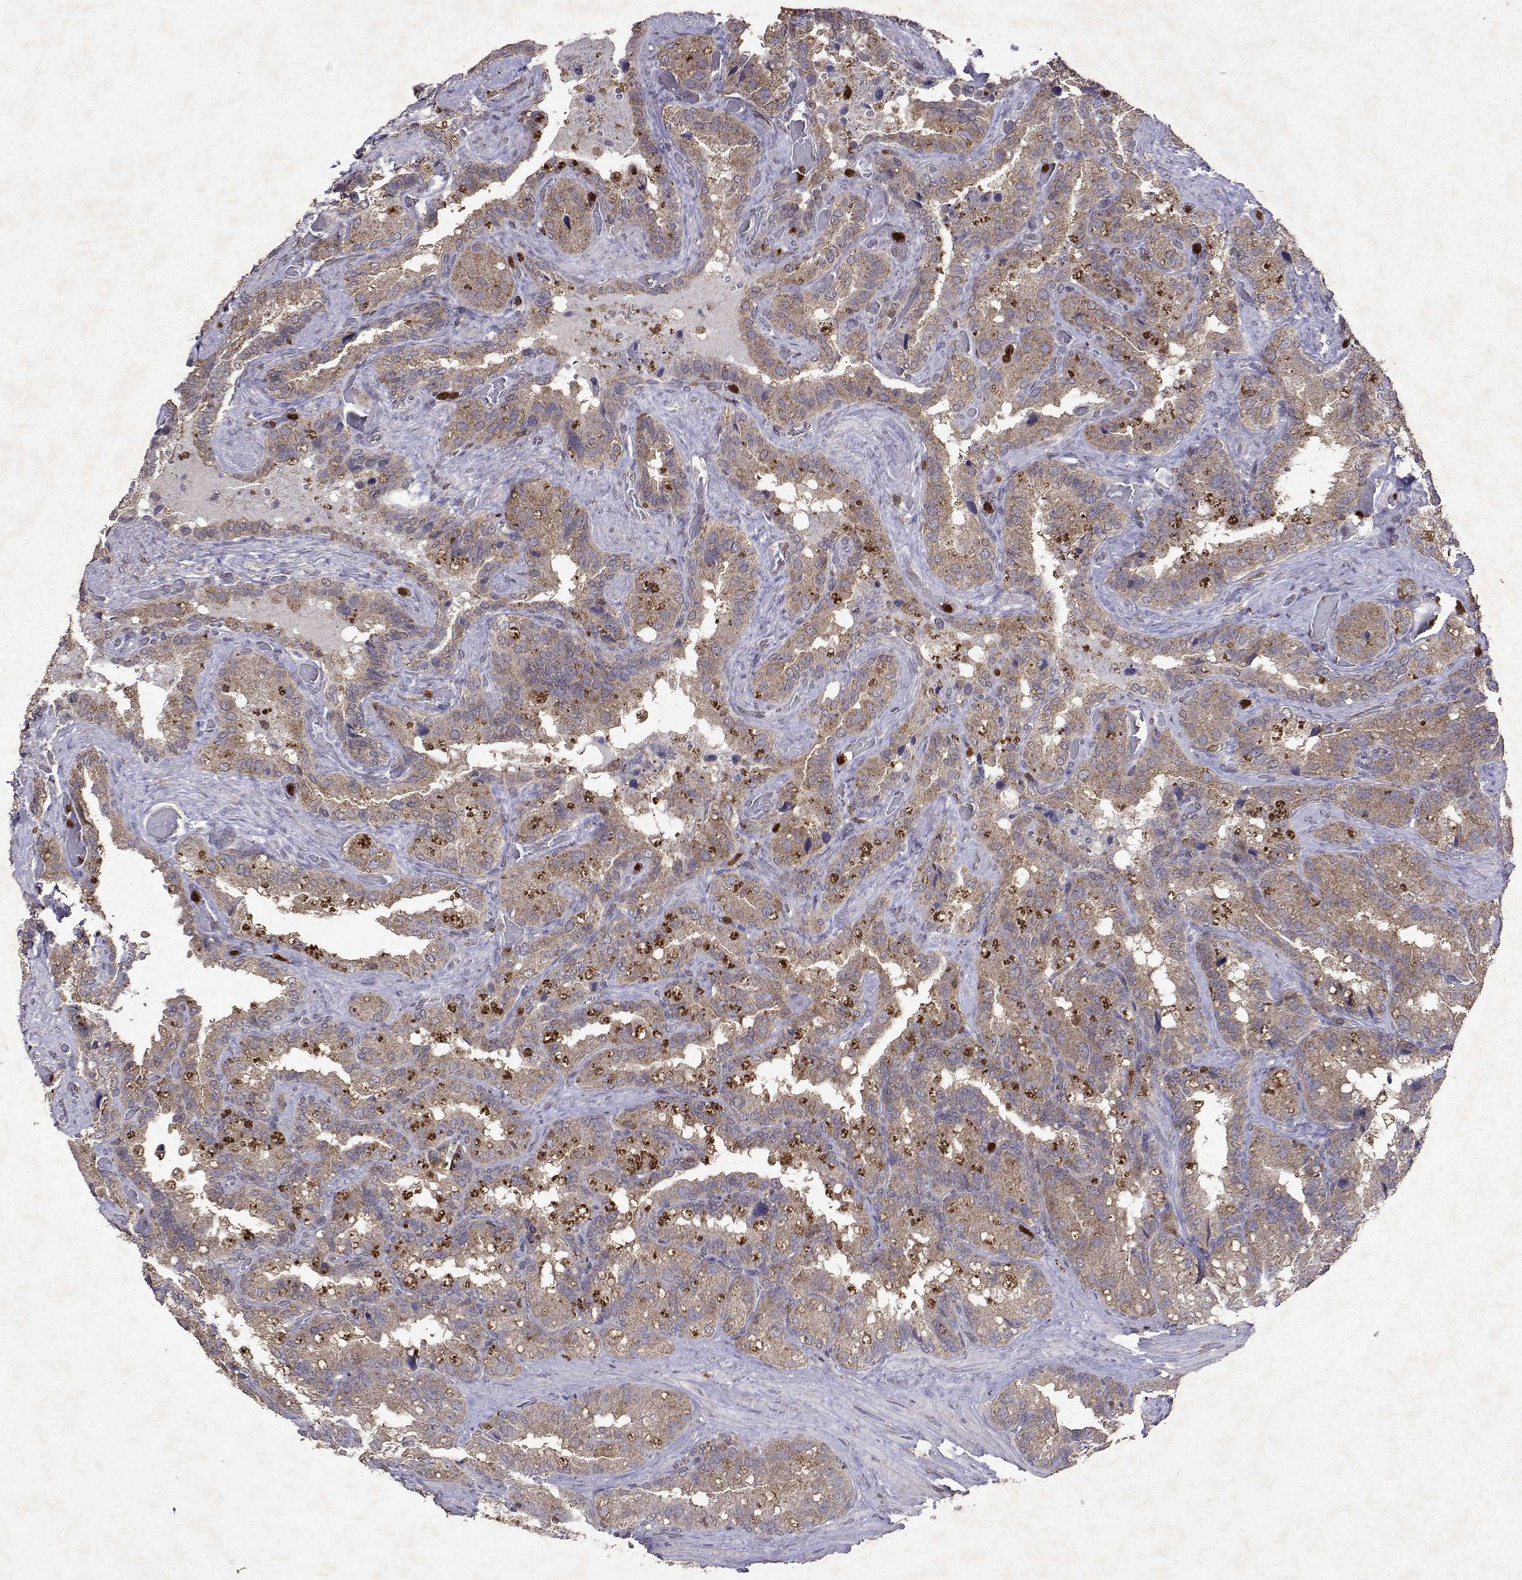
{"staining": {"intensity": "negative", "quantity": "none", "location": "none"}, "tissue": "seminal vesicle", "cell_type": "Glandular cells", "image_type": "normal", "snomed": [{"axis": "morphology", "description": "Normal tissue, NOS"}, {"axis": "topography", "description": "Seminal veicle"}], "caption": "Human seminal vesicle stained for a protein using IHC exhibits no expression in glandular cells.", "gene": "APAF1", "patient": {"sex": "male", "age": 60}}